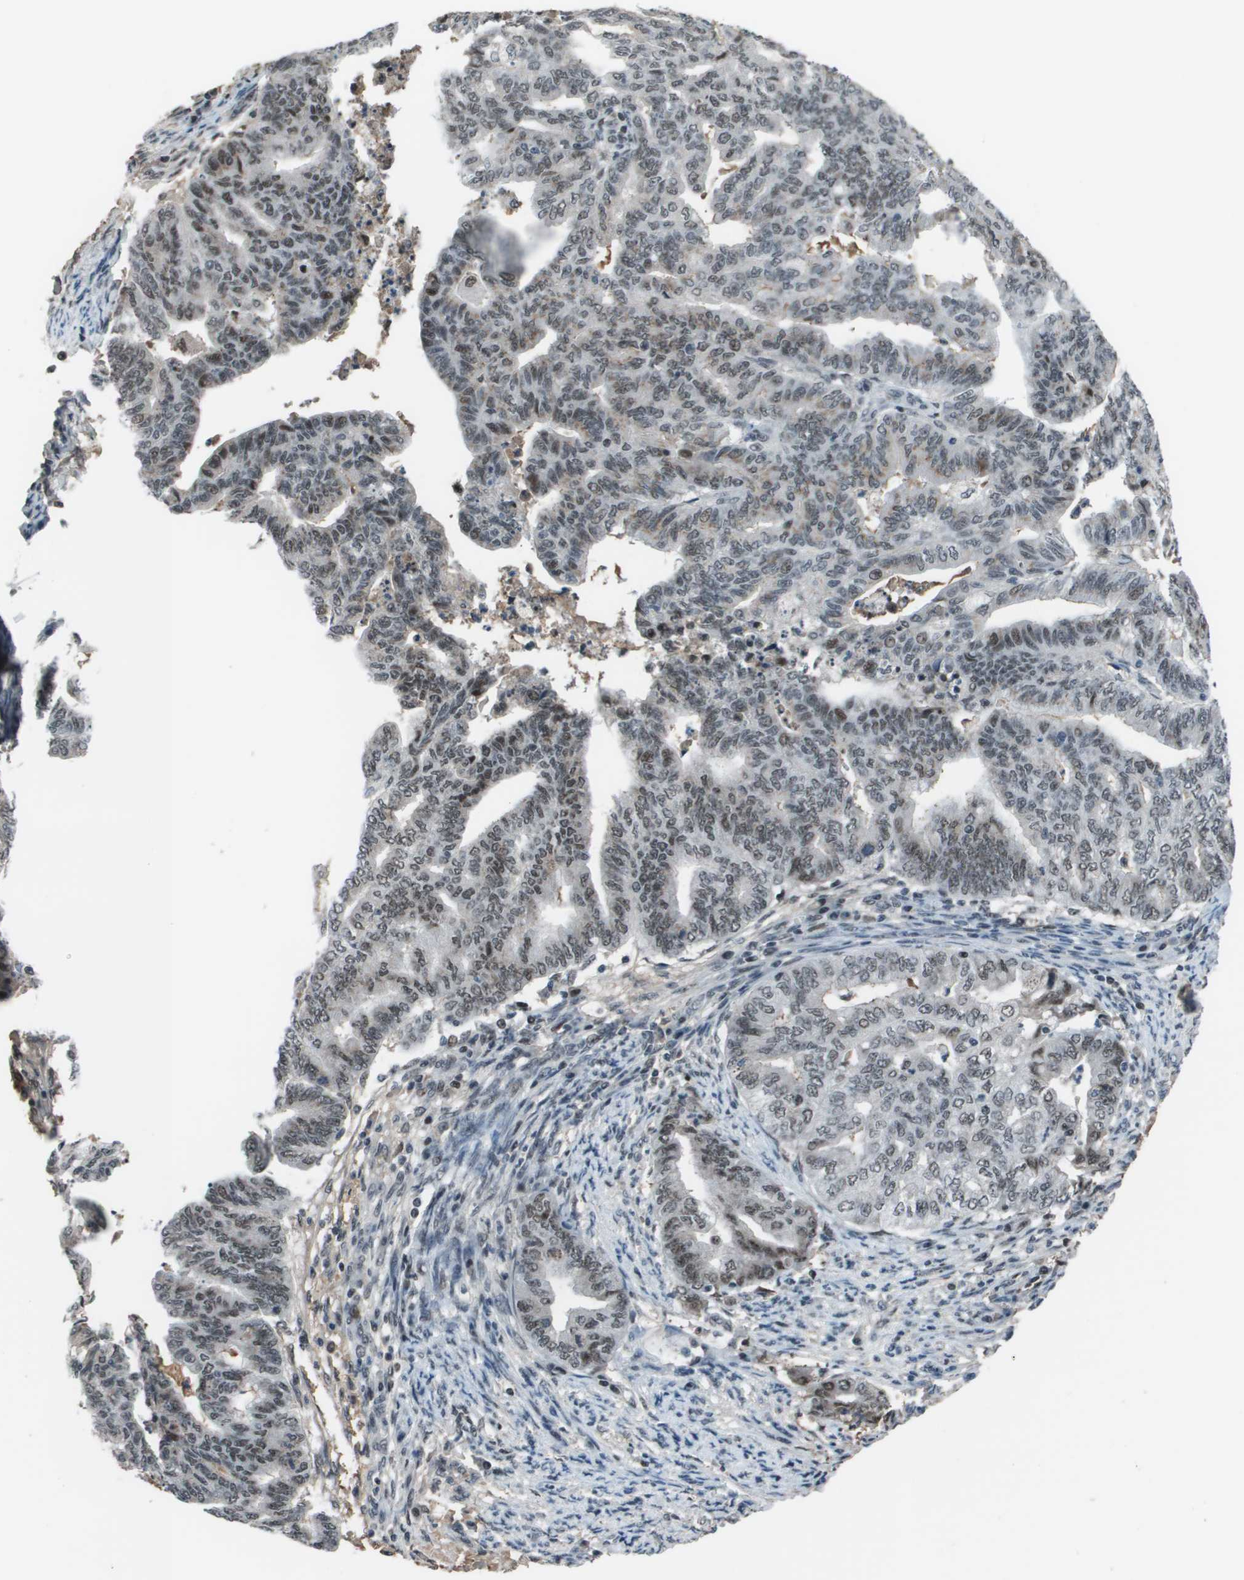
{"staining": {"intensity": "moderate", "quantity": "25%-75%", "location": "nuclear"}, "tissue": "endometrial cancer", "cell_type": "Tumor cells", "image_type": "cancer", "snomed": [{"axis": "morphology", "description": "Adenocarcinoma, NOS"}, {"axis": "topography", "description": "Endometrium"}], "caption": "Human adenocarcinoma (endometrial) stained with a protein marker shows moderate staining in tumor cells.", "gene": "THRAP3", "patient": {"sex": "female", "age": 79}}